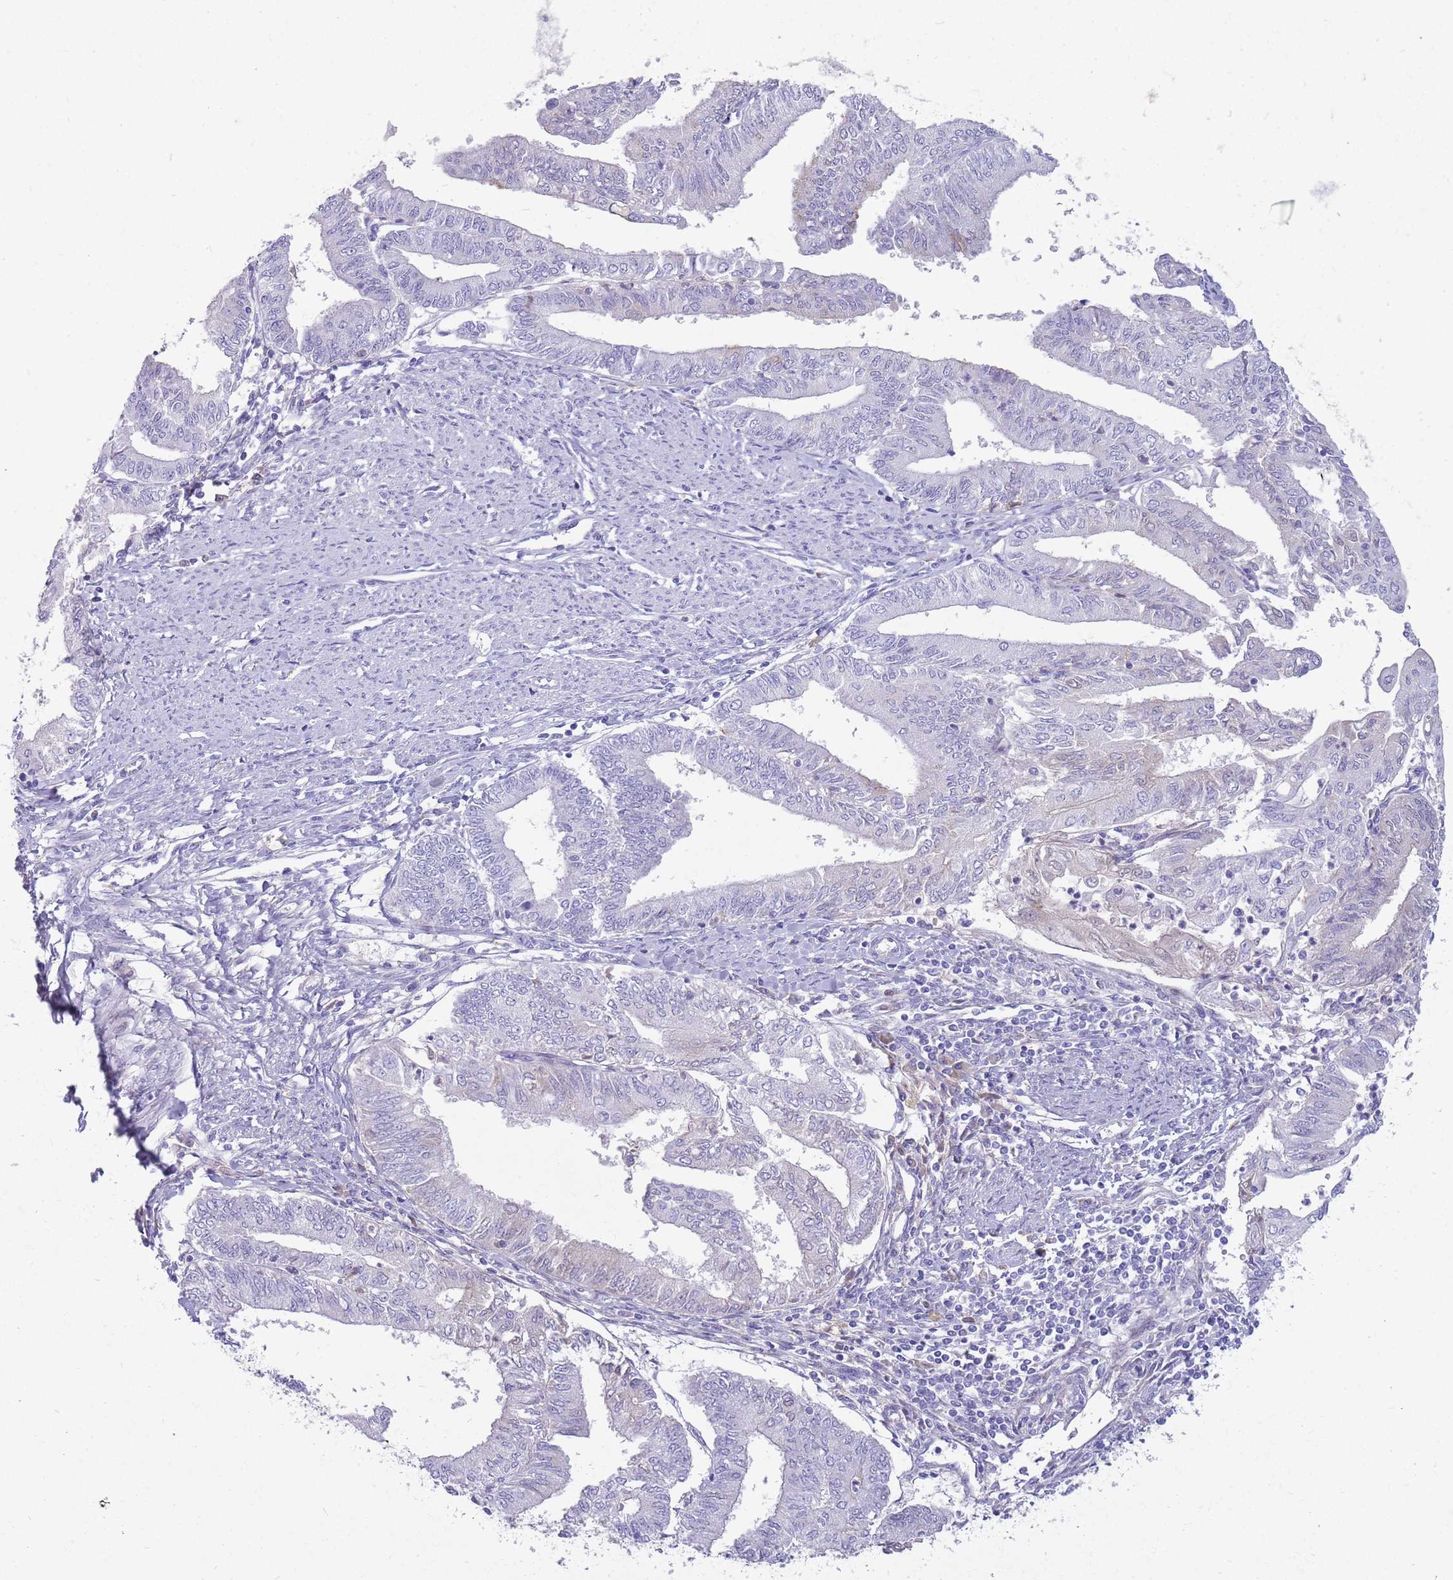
{"staining": {"intensity": "negative", "quantity": "none", "location": "none"}, "tissue": "endometrial cancer", "cell_type": "Tumor cells", "image_type": "cancer", "snomed": [{"axis": "morphology", "description": "Adenocarcinoma, NOS"}, {"axis": "topography", "description": "Endometrium"}], "caption": "Endometrial cancer was stained to show a protein in brown. There is no significant expression in tumor cells.", "gene": "LEPROTL1", "patient": {"sex": "female", "age": 66}}